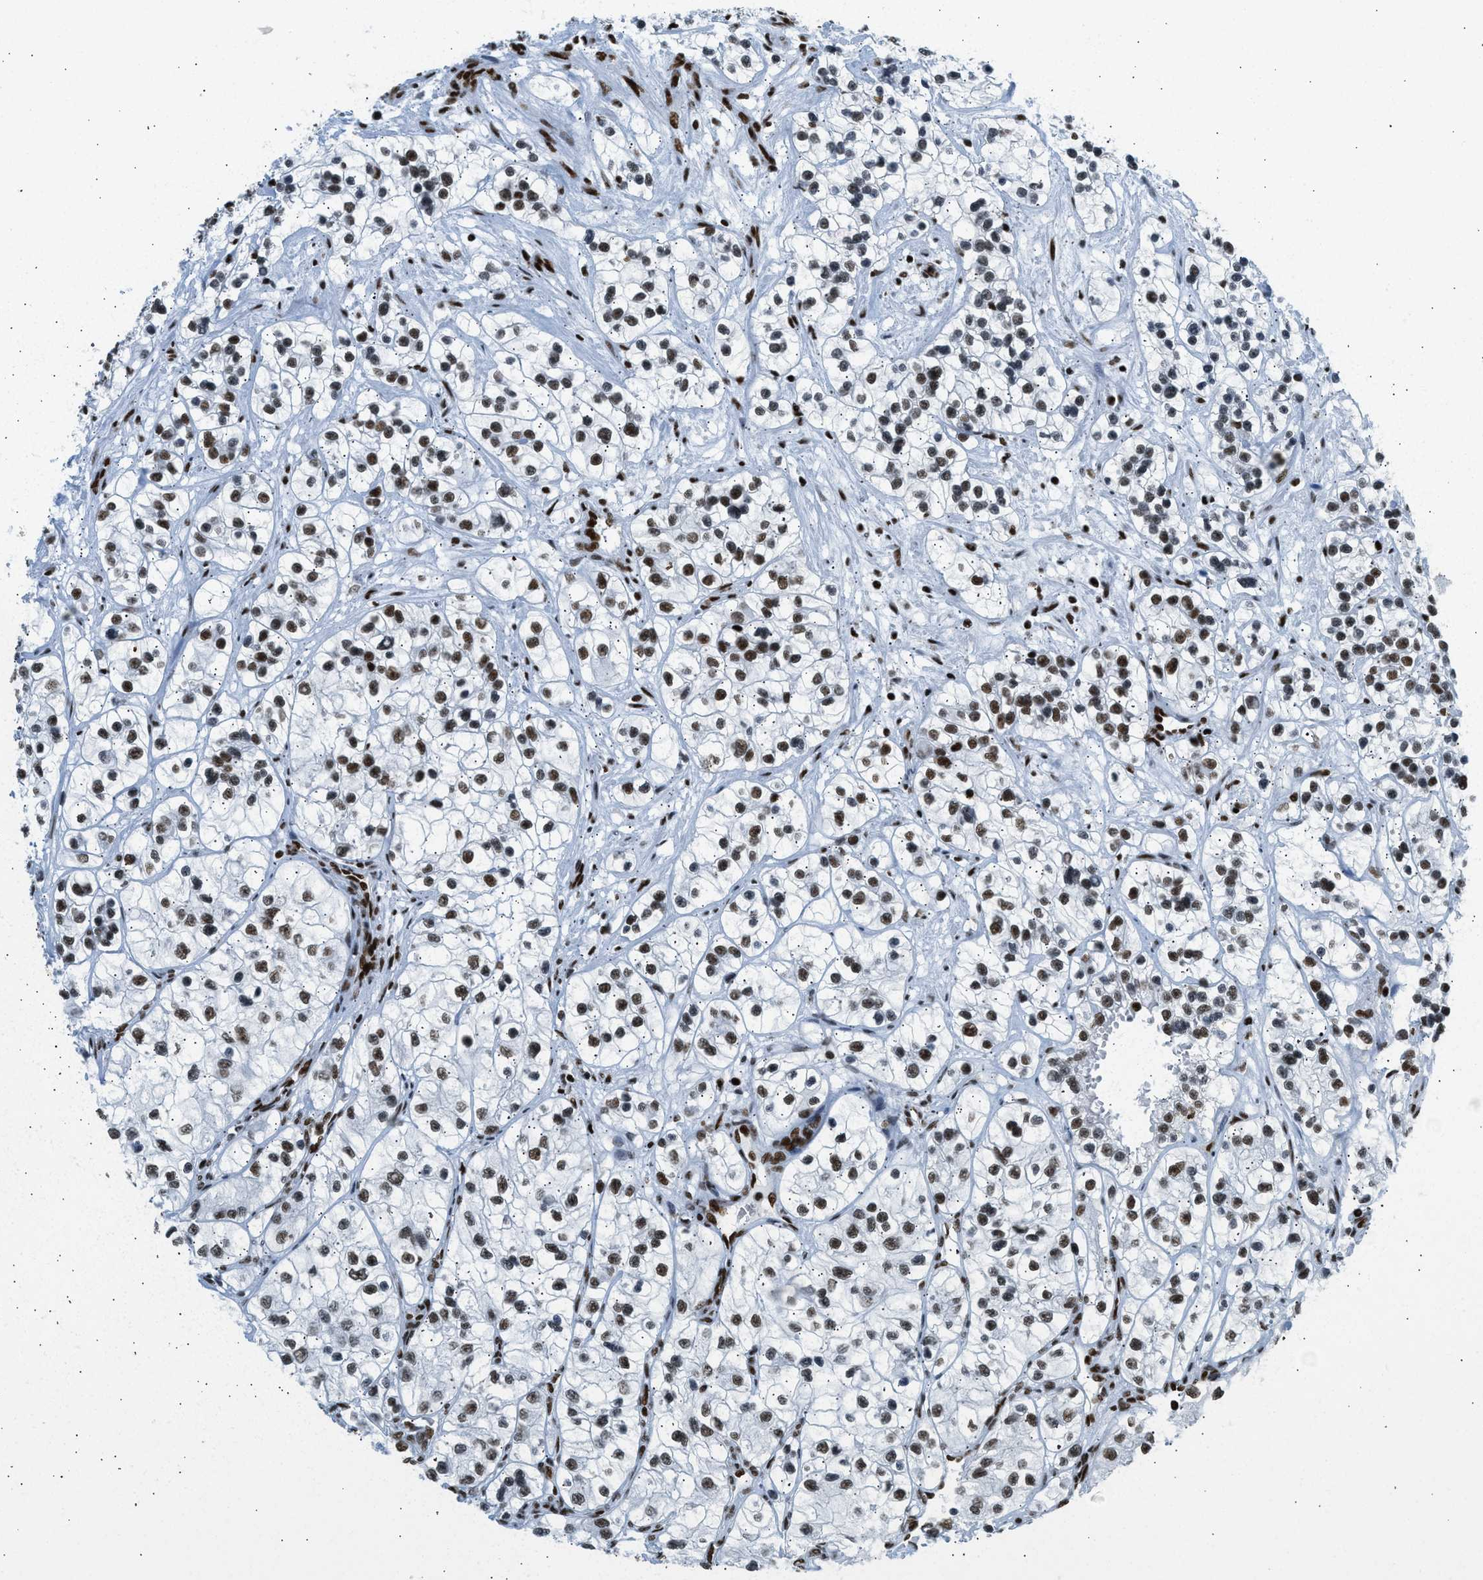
{"staining": {"intensity": "moderate", "quantity": ">75%", "location": "nuclear"}, "tissue": "renal cancer", "cell_type": "Tumor cells", "image_type": "cancer", "snomed": [{"axis": "morphology", "description": "Adenocarcinoma, NOS"}, {"axis": "topography", "description": "Kidney"}], "caption": "IHC (DAB) staining of human renal cancer (adenocarcinoma) shows moderate nuclear protein staining in approximately >75% of tumor cells.", "gene": "PIF1", "patient": {"sex": "female", "age": 57}}